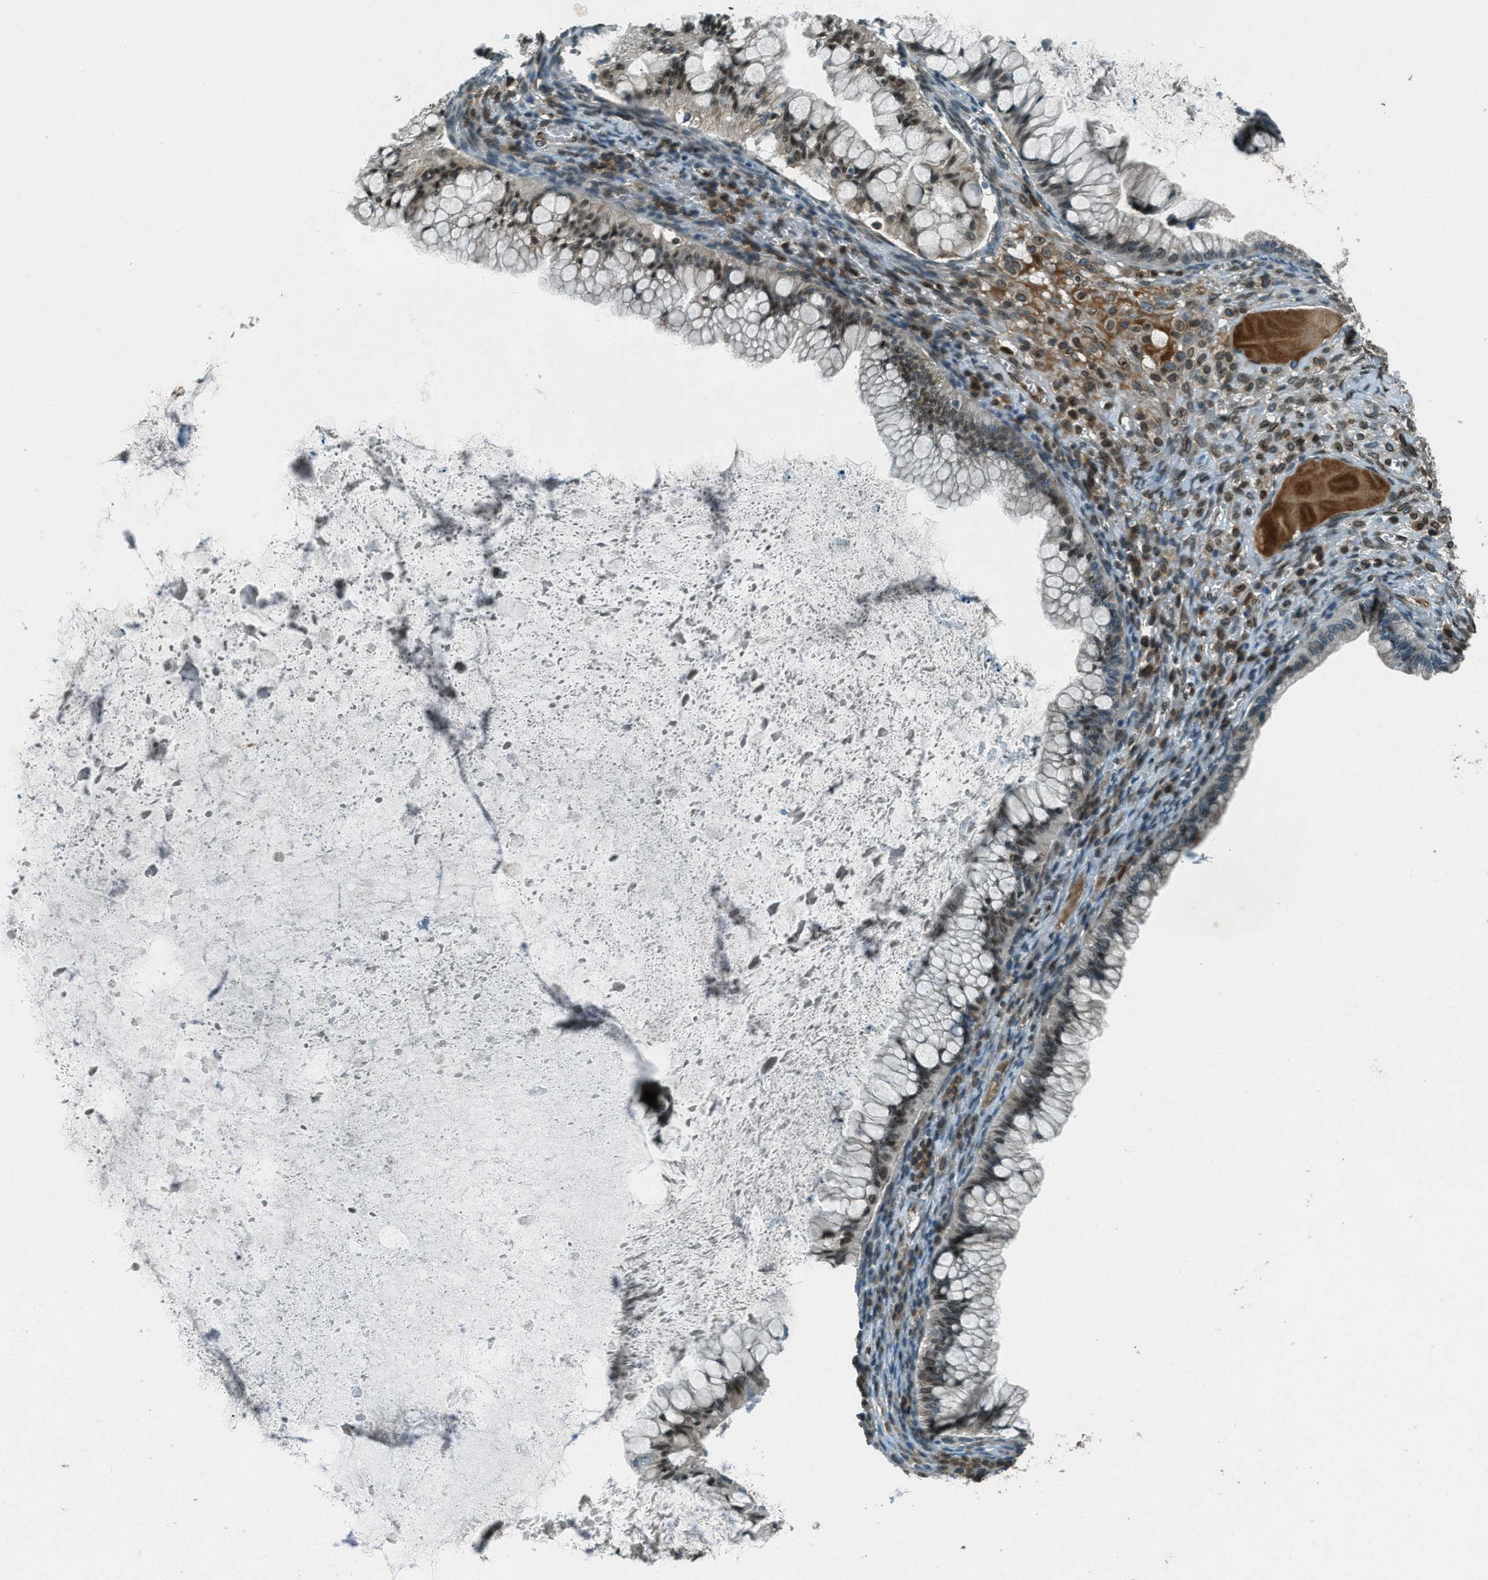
{"staining": {"intensity": "moderate", "quantity": "25%-75%", "location": "cytoplasmic/membranous,nuclear"}, "tissue": "ovarian cancer", "cell_type": "Tumor cells", "image_type": "cancer", "snomed": [{"axis": "morphology", "description": "Cystadenocarcinoma, mucinous, NOS"}, {"axis": "topography", "description": "Ovary"}], "caption": "Tumor cells display moderate cytoplasmic/membranous and nuclear expression in approximately 25%-75% of cells in ovarian mucinous cystadenocarcinoma.", "gene": "LEMD2", "patient": {"sex": "female", "age": 57}}